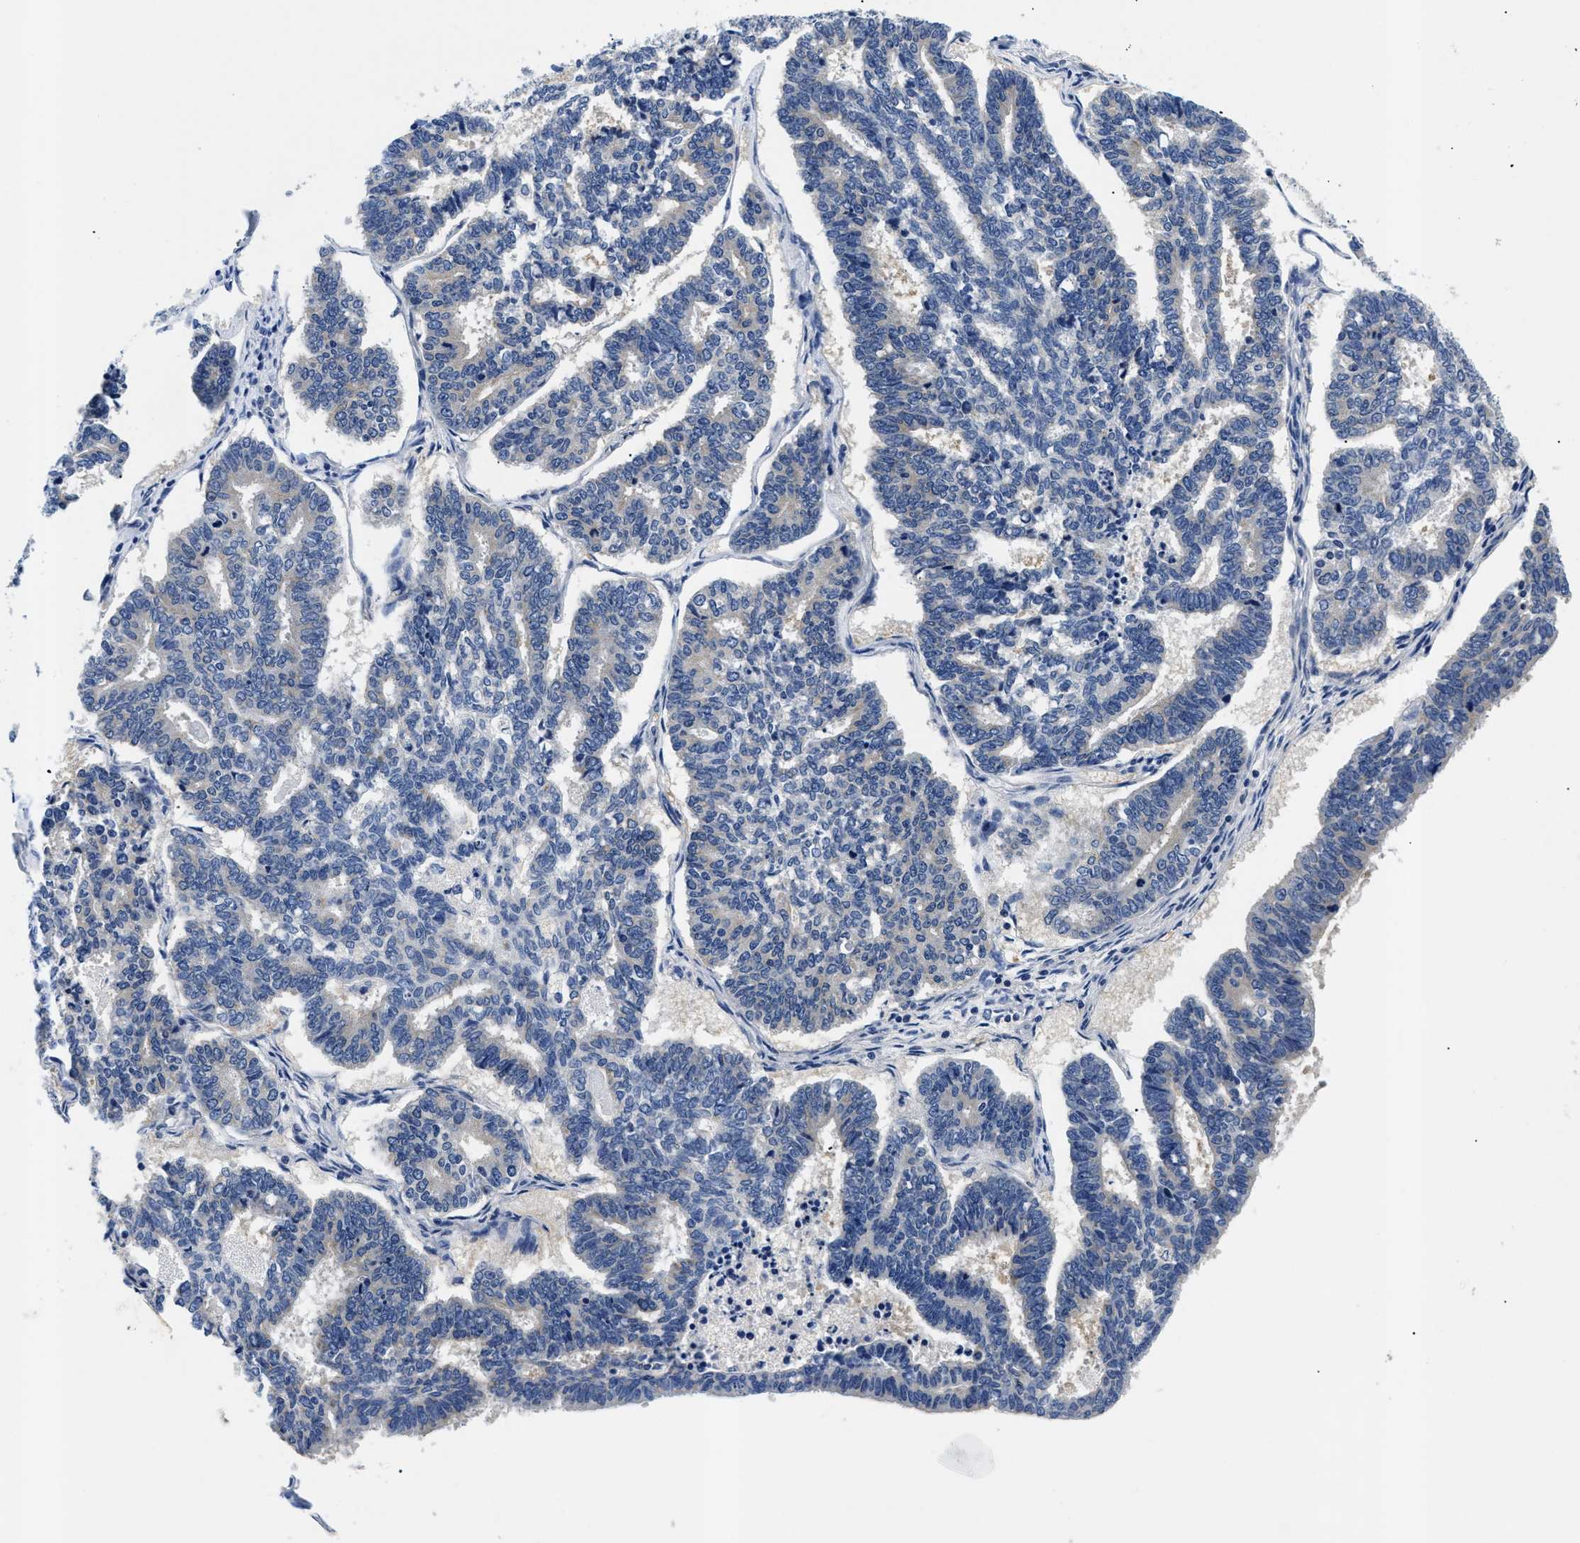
{"staining": {"intensity": "negative", "quantity": "none", "location": "none"}, "tissue": "endometrial cancer", "cell_type": "Tumor cells", "image_type": "cancer", "snomed": [{"axis": "morphology", "description": "Adenocarcinoma, NOS"}, {"axis": "topography", "description": "Endometrium"}], "caption": "Immunohistochemistry (IHC) of human endometrial cancer exhibits no staining in tumor cells.", "gene": "MEA1", "patient": {"sex": "female", "age": 70}}